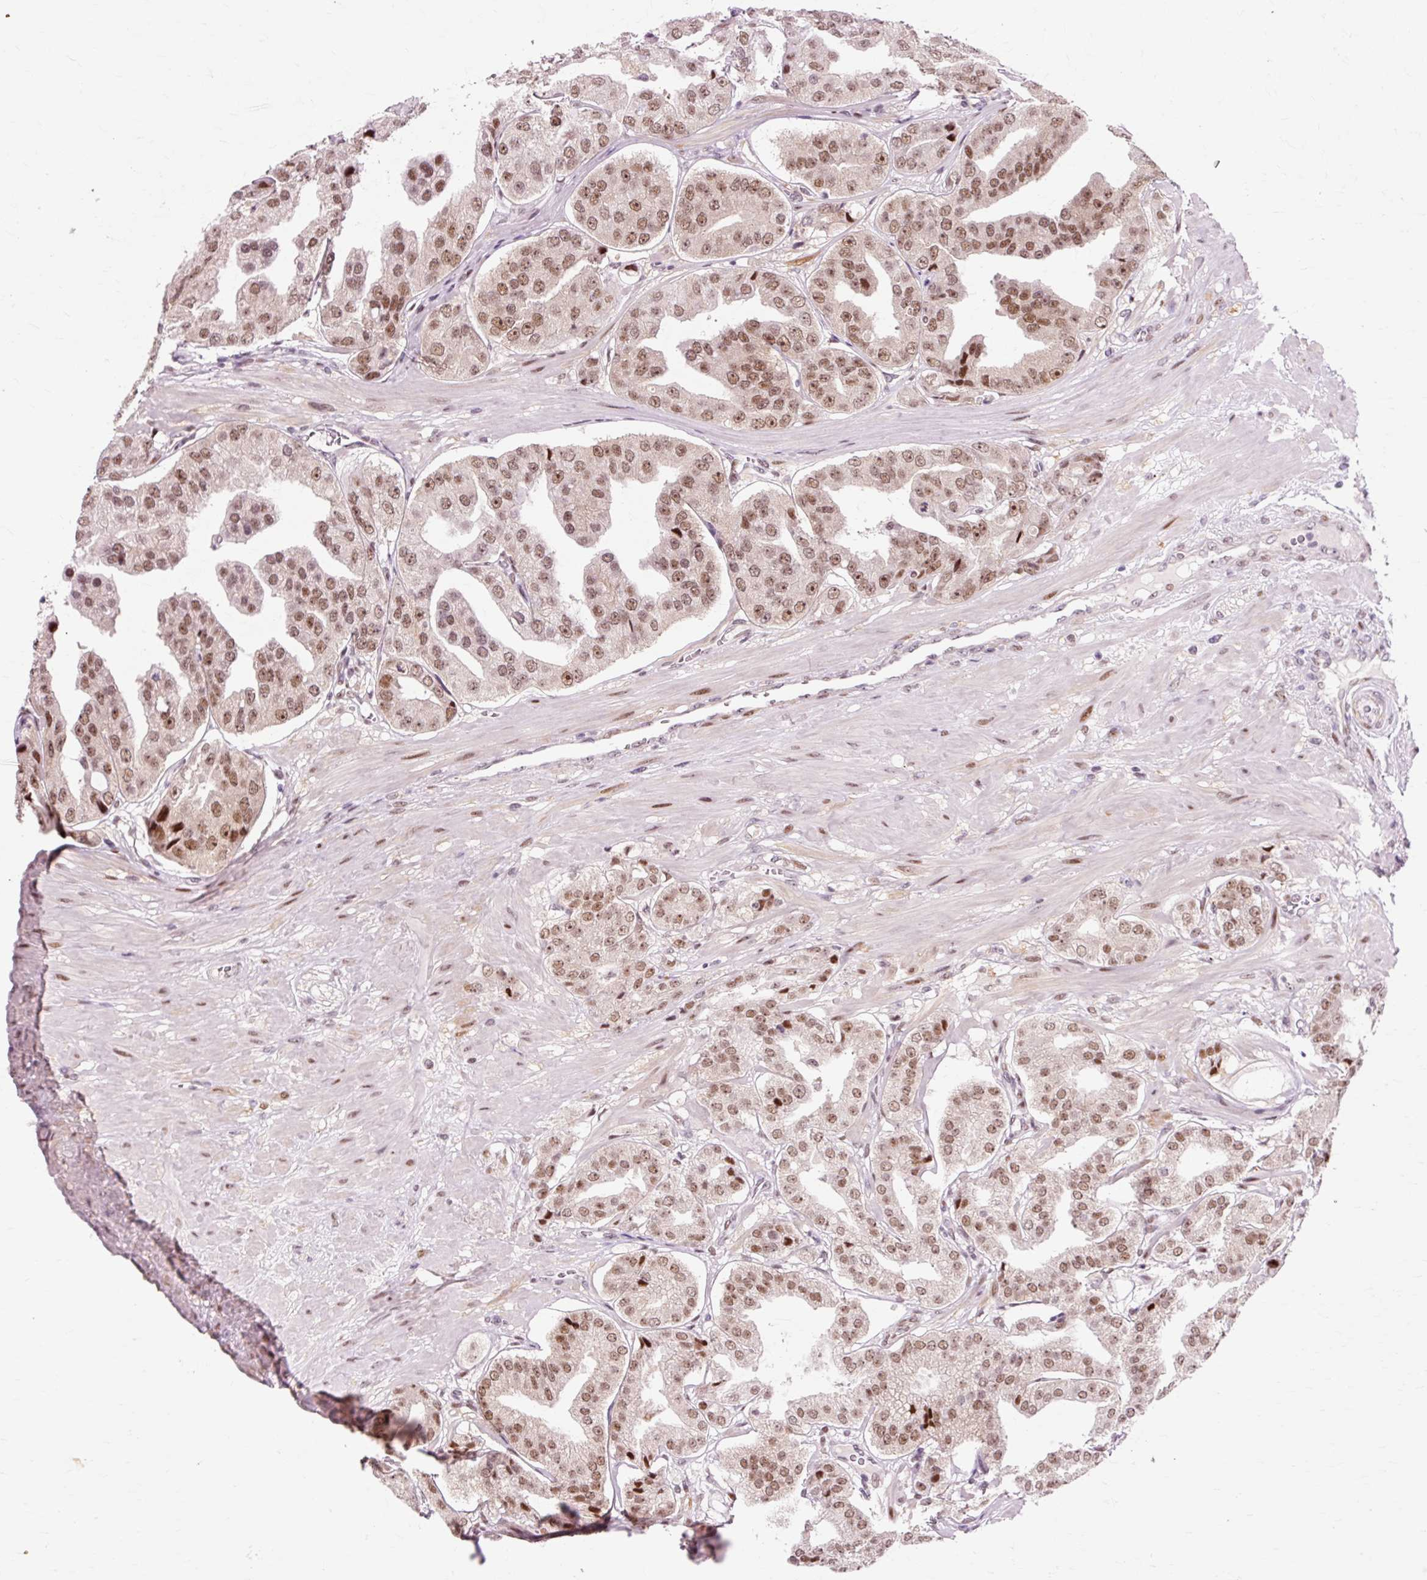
{"staining": {"intensity": "moderate", "quantity": ">75%", "location": "nuclear"}, "tissue": "prostate cancer", "cell_type": "Tumor cells", "image_type": "cancer", "snomed": [{"axis": "morphology", "description": "Adenocarcinoma, High grade"}, {"axis": "topography", "description": "Prostate"}], "caption": "Prostate cancer (high-grade adenocarcinoma) stained with a protein marker reveals moderate staining in tumor cells.", "gene": "MACROD2", "patient": {"sex": "male", "age": 63}}